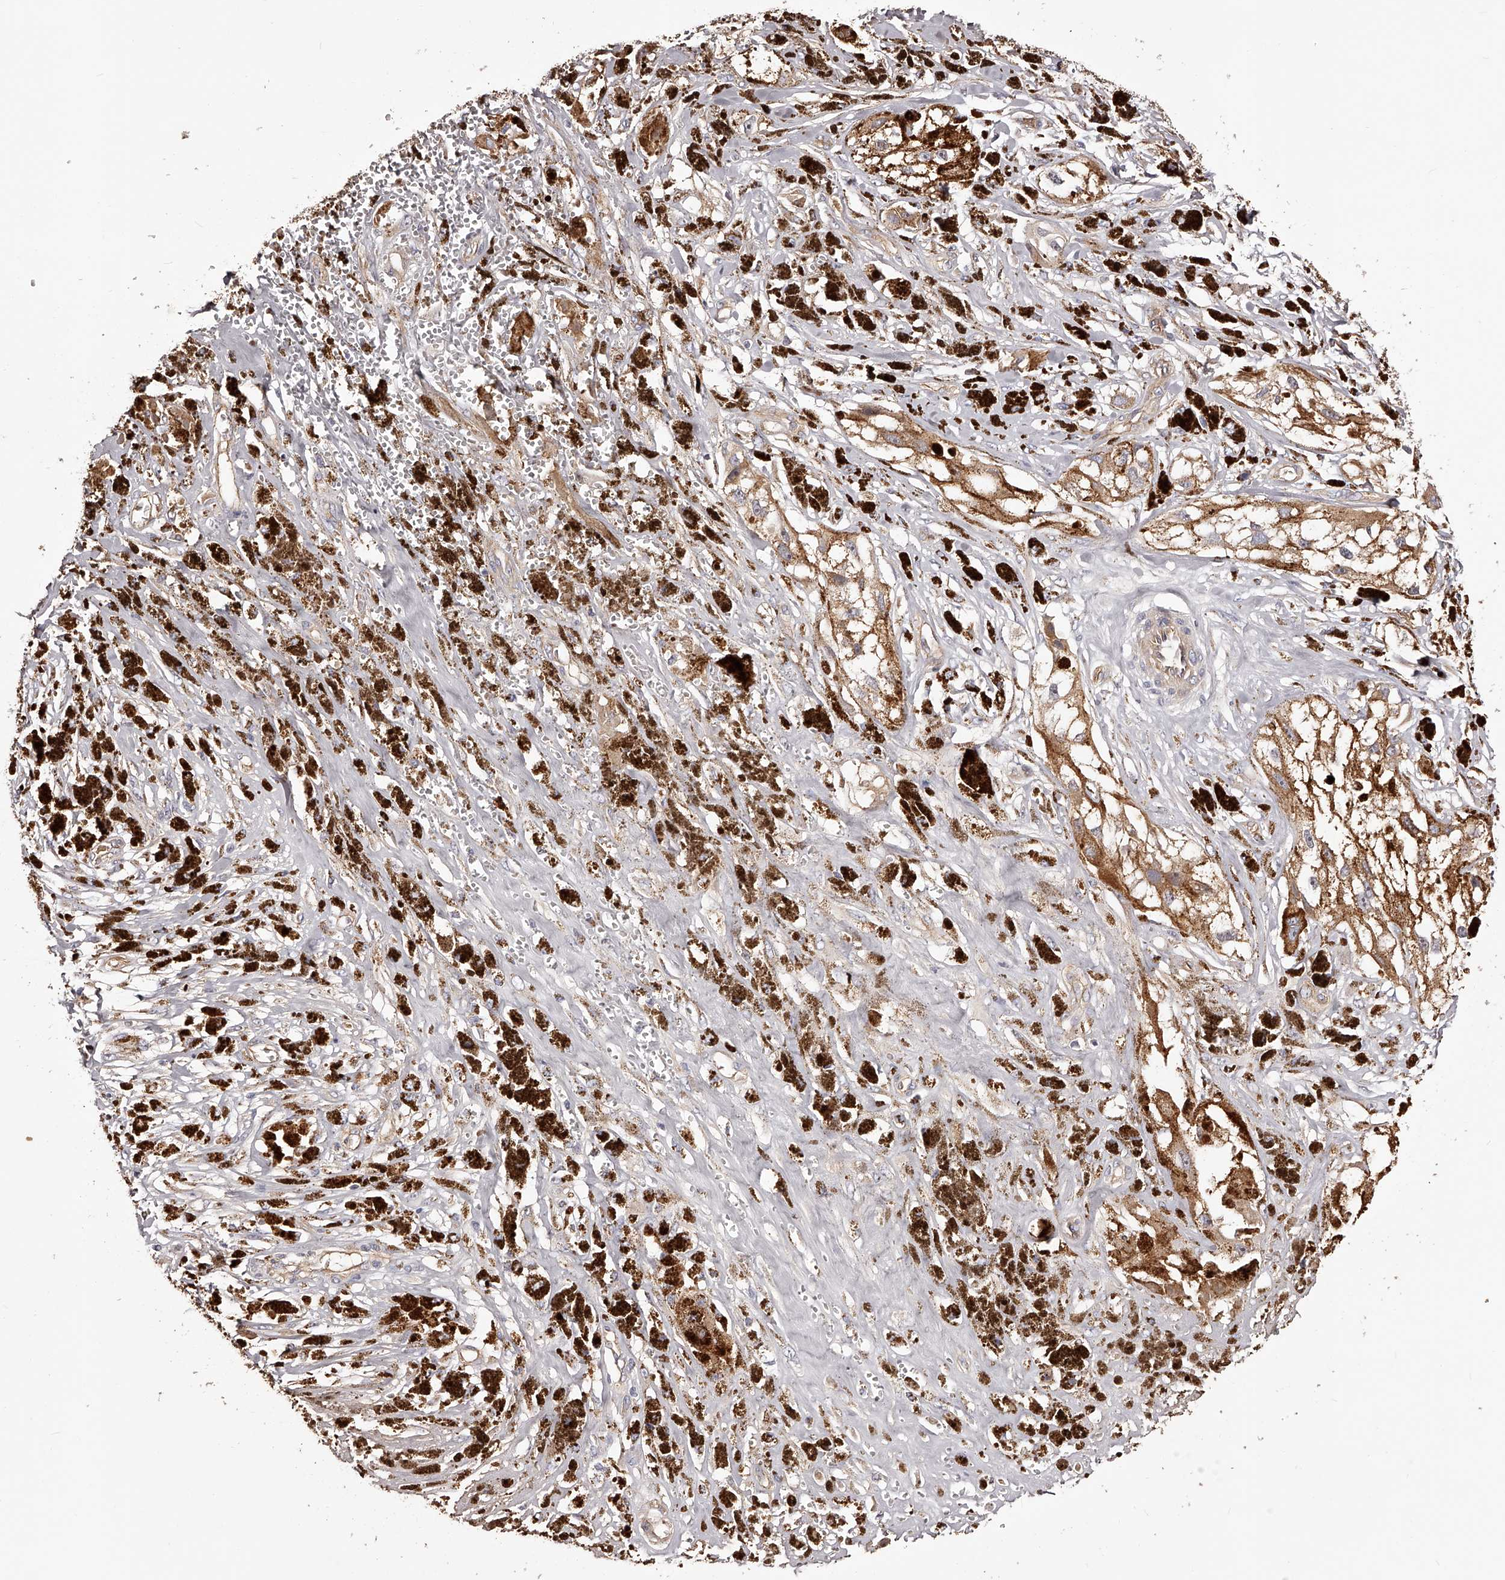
{"staining": {"intensity": "moderate", "quantity": ">75%", "location": "cytoplasmic/membranous"}, "tissue": "melanoma", "cell_type": "Tumor cells", "image_type": "cancer", "snomed": [{"axis": "morphology", "description": "Malignant melanoma, NOS"}, {"axis": "topography", "description": "Skin"}], "caption": "Melanoma stained with a protein marker shows moderate staining in tumor cells.", "gene": "LTV1", "patient": {"sex": "male", "age": 88}}